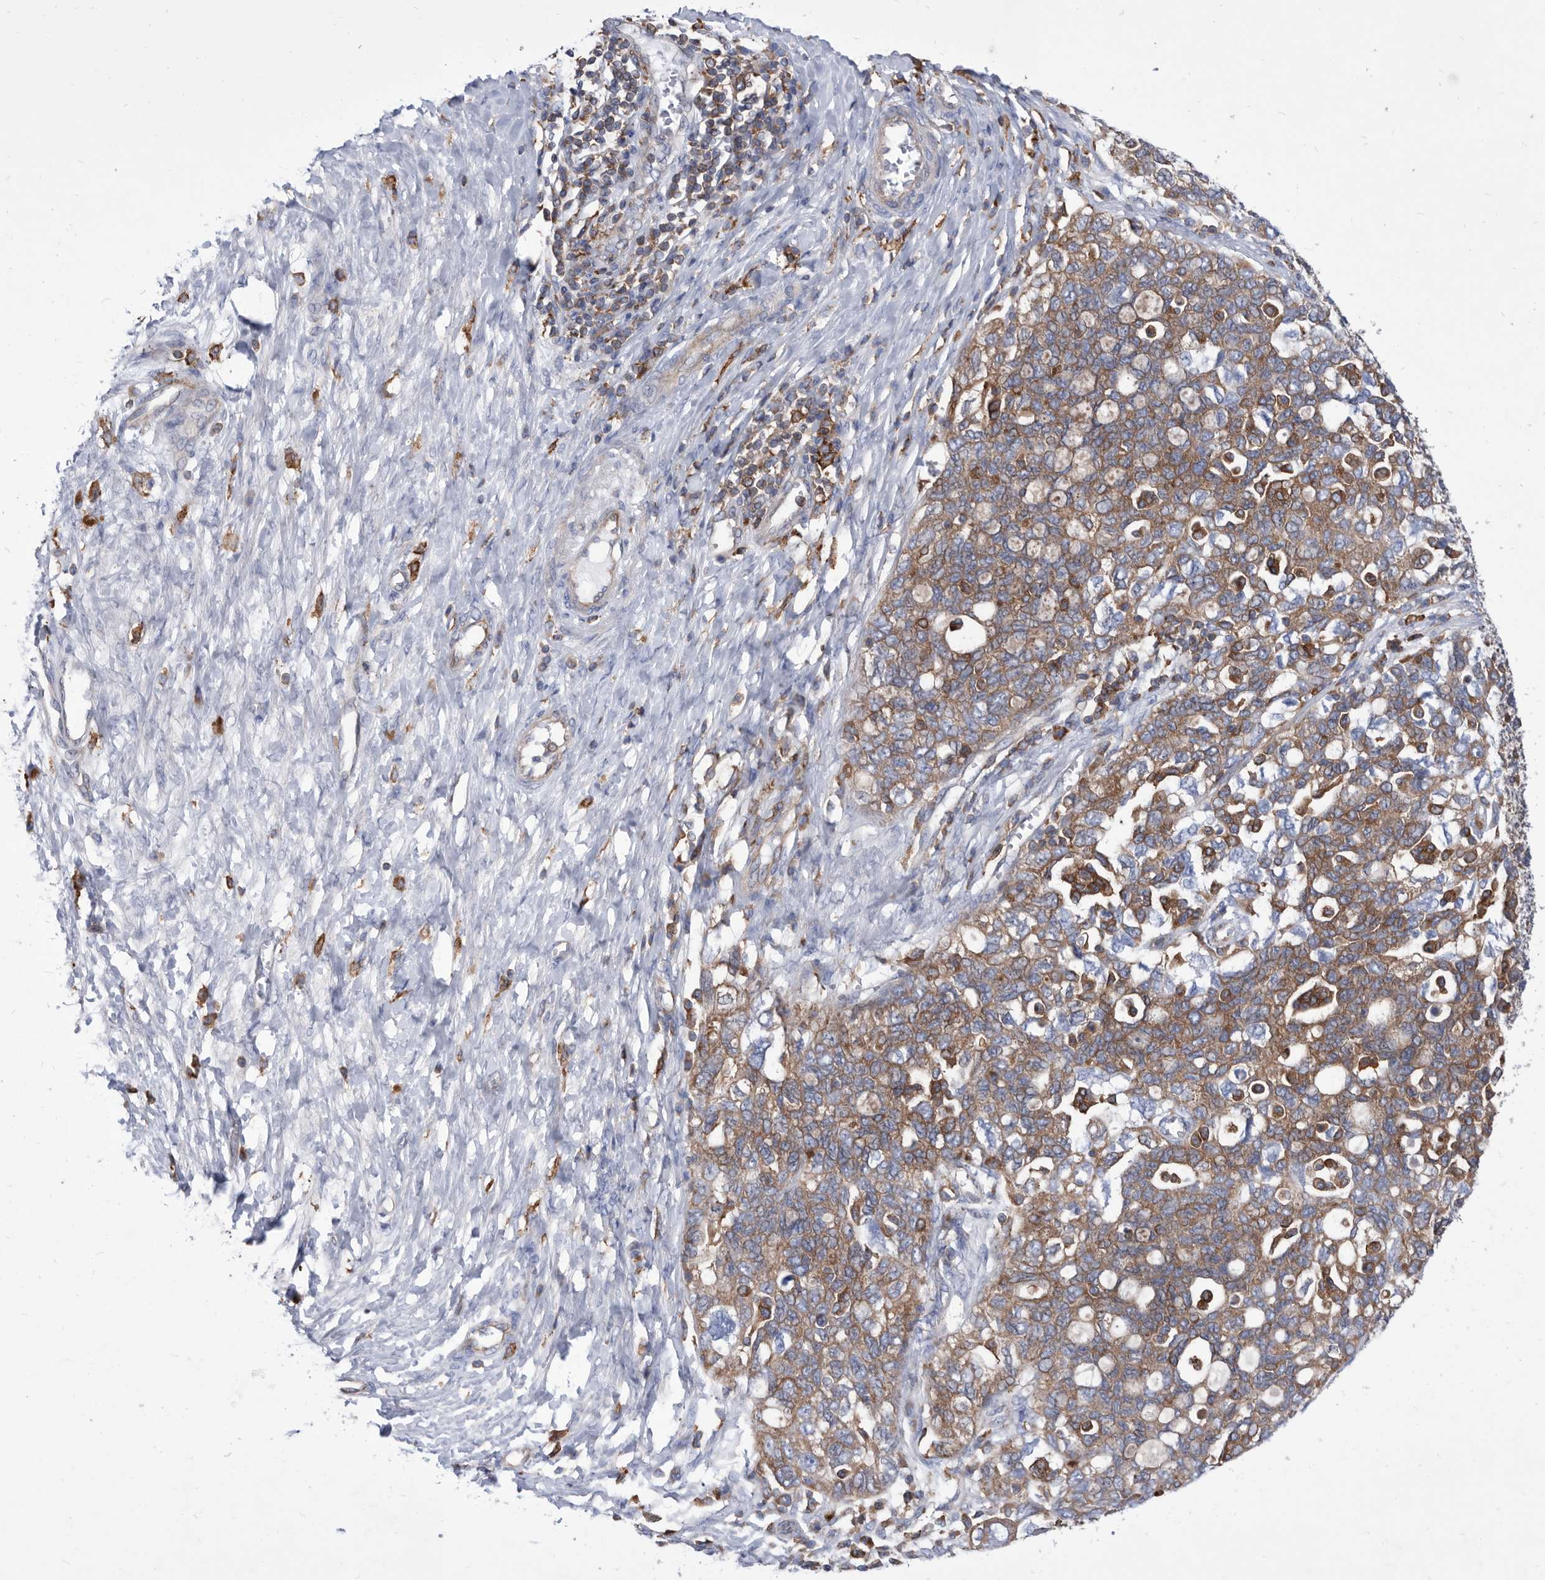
{"staining": {"intensity": "weak", "quantity": ">75%", "location": "cytoplasmic/membranous"}, "tissue": "ovarian cancer", "cell_type": "Tumor cells", "image_type": "cancer", "snomed": [{"axis": "morphology", "description": "Carcinoma, NOS"}, {"axis": "morphology", "description": "Cystadenocarcinoma, serous, NOS"}, {"axis": "topography", "description": "Ovary"}], "caption": "Human serous cystadenocarcinoma (ovarian) stained with a brown dye reveals weak cytoplasmic/membranous positive expression in about >75% of tumor cells.", "gene": "SMG7", "patient": {"sex": "female", "age": 69}}